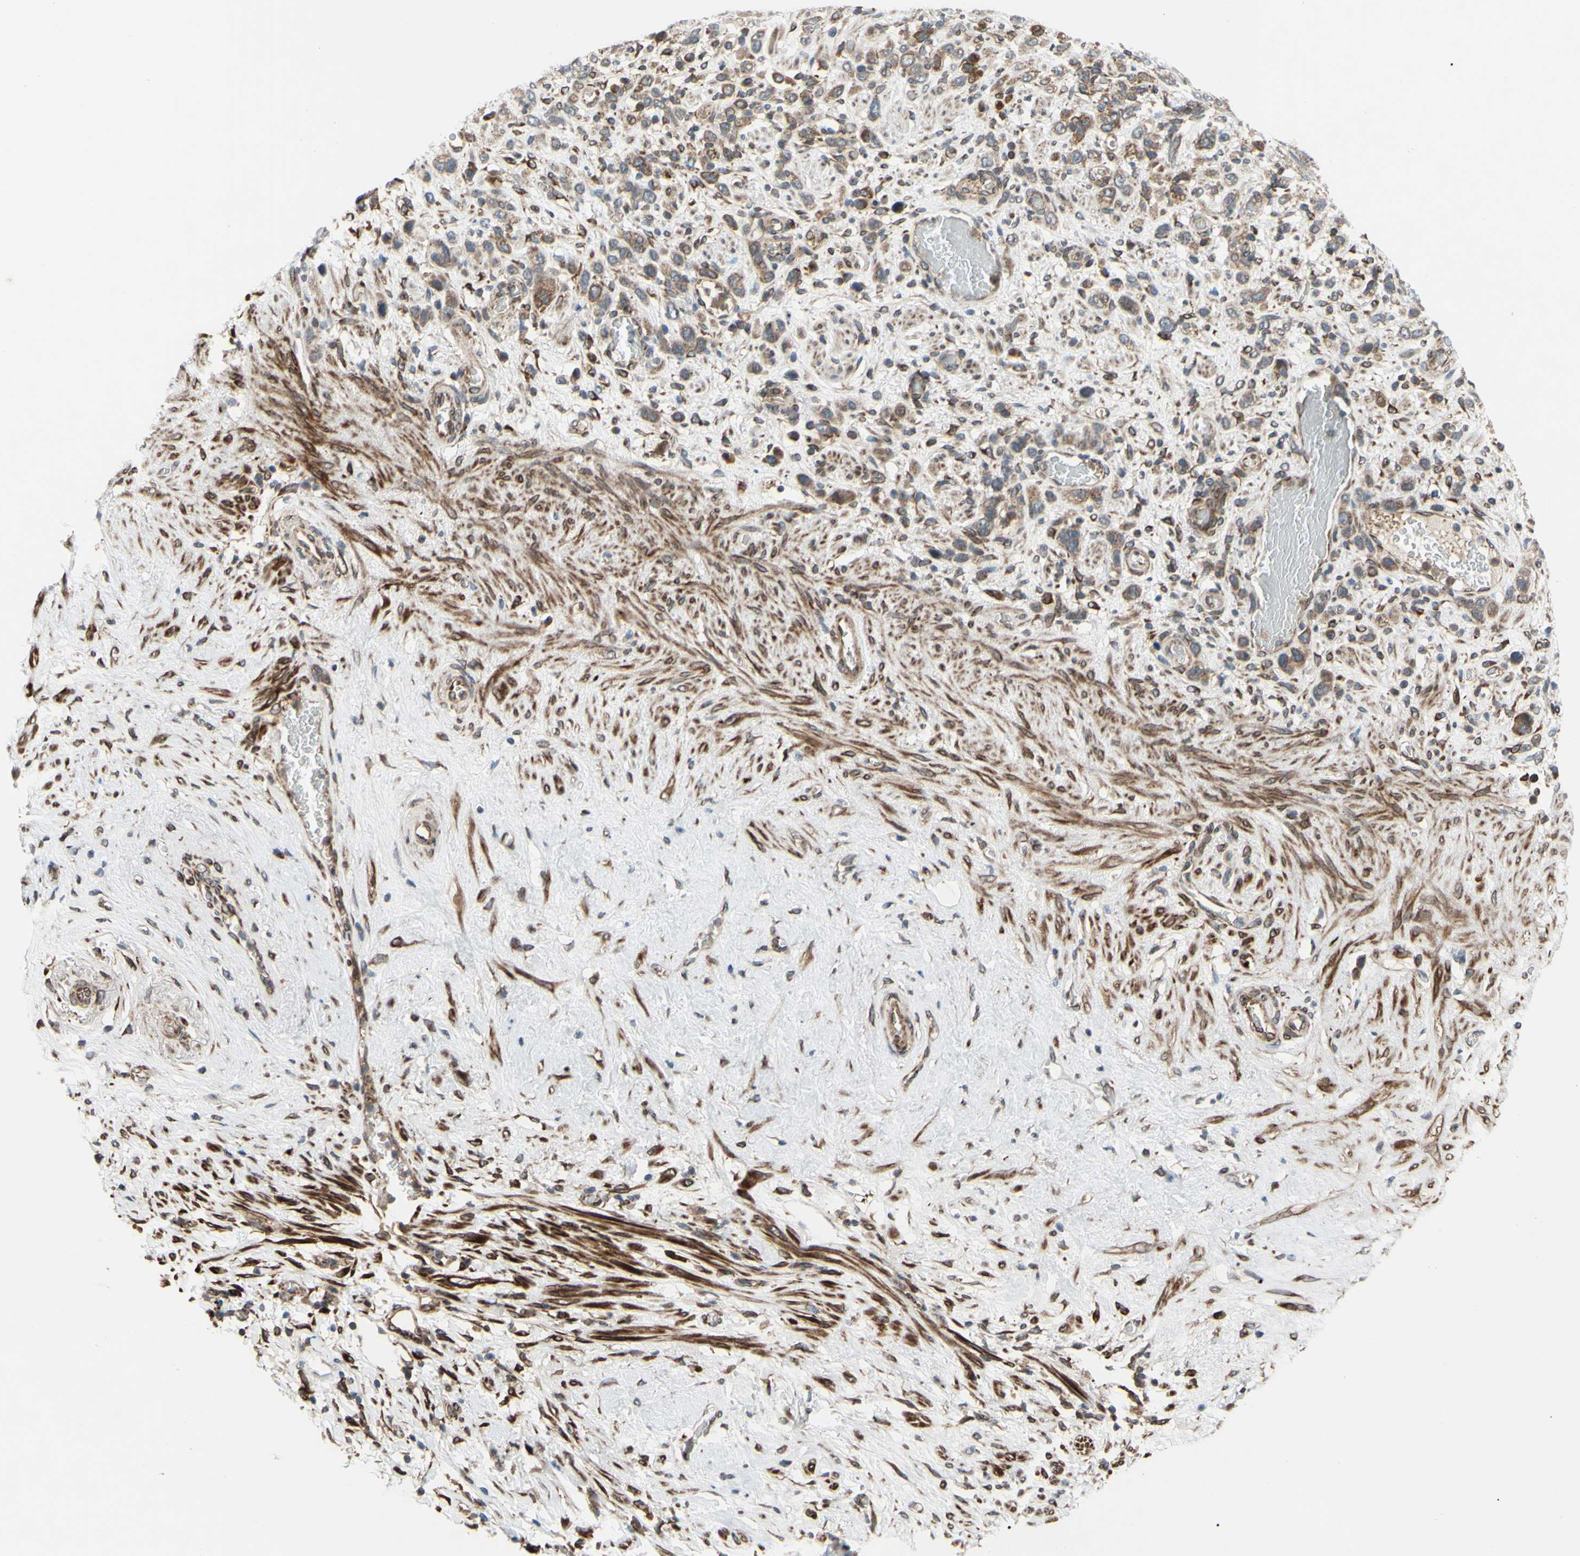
{"staining": {"intensity": "moderate", "quantity": ">75%", "location": "cytoplasmic/membranous"}, "tissue": "stomach cancer", "cell_type": "Tumor cells", "image_type": "cancer", "snomed": [{"axis": "morphology", "description": "Adenocarcinoma, NOS"}, {"axis": "morphology", "description": "Adenocarcinoma, High grade"}, {"axis": "topography", "description": "Stomach, upper"}, {"axis": "topography", "description": "Stomach, lower"}], "caption": "A medium amount of moderate cytoplasmic/membranous positivity is identified in approximately >75% of tumor cells in stomach cancer tissue.", "gene": "PRAF2", "patient": {"sex": "female", "age": 65}}